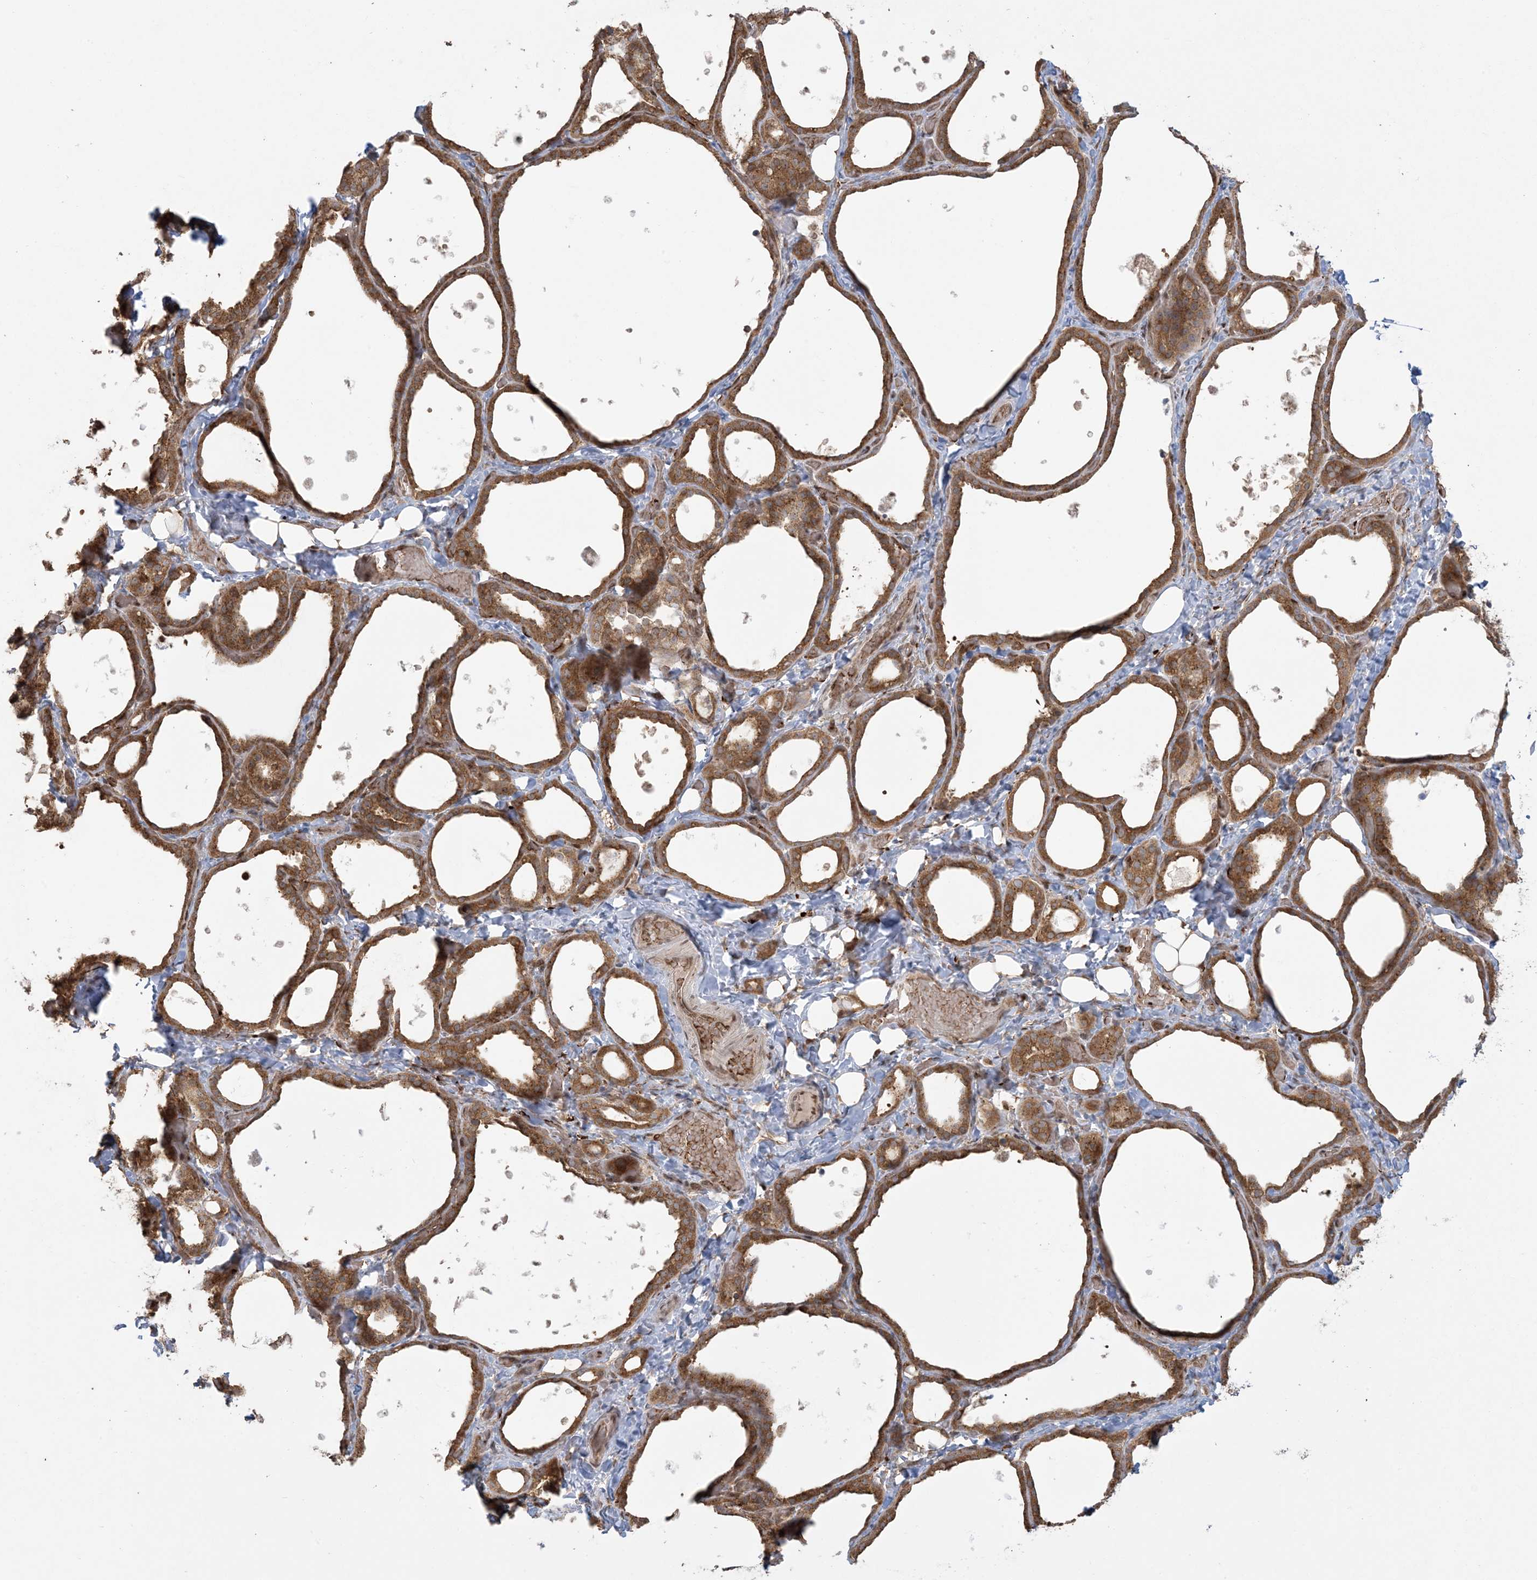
{"staining": {"intensity": "moderate", "quantity": ">75%", "location": "cytoplasmic/membranous"}, "tissue": "thyroid gland", "cell_type": "Glandular cells", "image_type": "normal", "snomed": [{"axis": "morphology", "description": "Normal tissue, NOS"}, {"axis": "topography", "description": "Thyroid gland"}], "caption": "Immunohistochemical staining of benign human thyroid gland demonstrates moderate cytoplasmic/membranous protein expression in about >75% of glandular cells.", "gene": "ABCF3", "patient": {"sex": "female", "age": 44}}